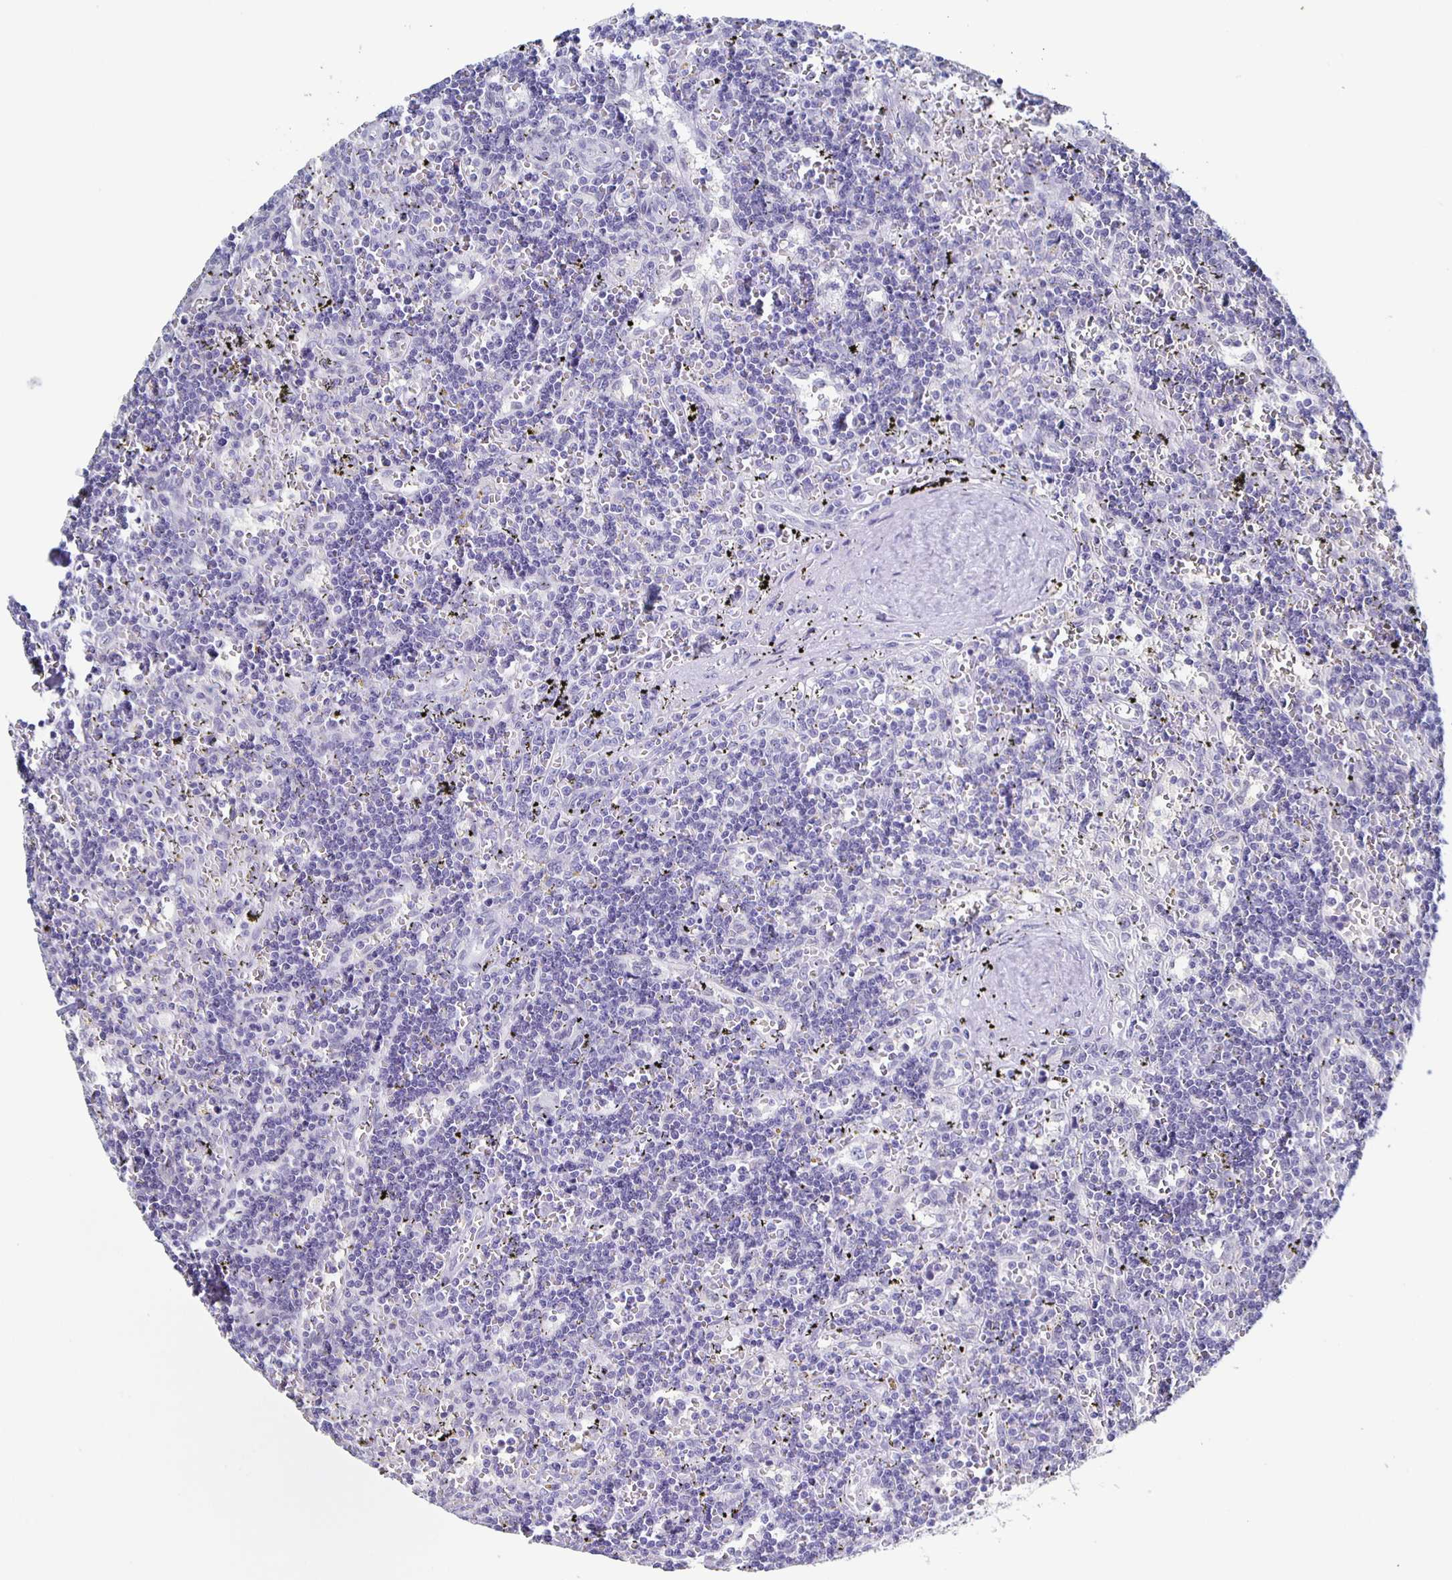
{"staining": {"intensity": "negative", "quantity": "none", "location": "none"}, "tissue": "lymphoma", "cell_type": "Tumor cells", "image_type": "cancer", "snomed": [{"axis": "morphology", "description": "Malignant lymphoma, non-Hodgkin's type, Low grade"}, {"axis": "topography", "description": "Spleen"}], "caption": "Human lymphoma stained for a protein using immunohistochemistry (IHC) demonstrates no positivity in tumor cells.", "gene": "CCDC17", "patient": {"sex": "male", "age": 60}}